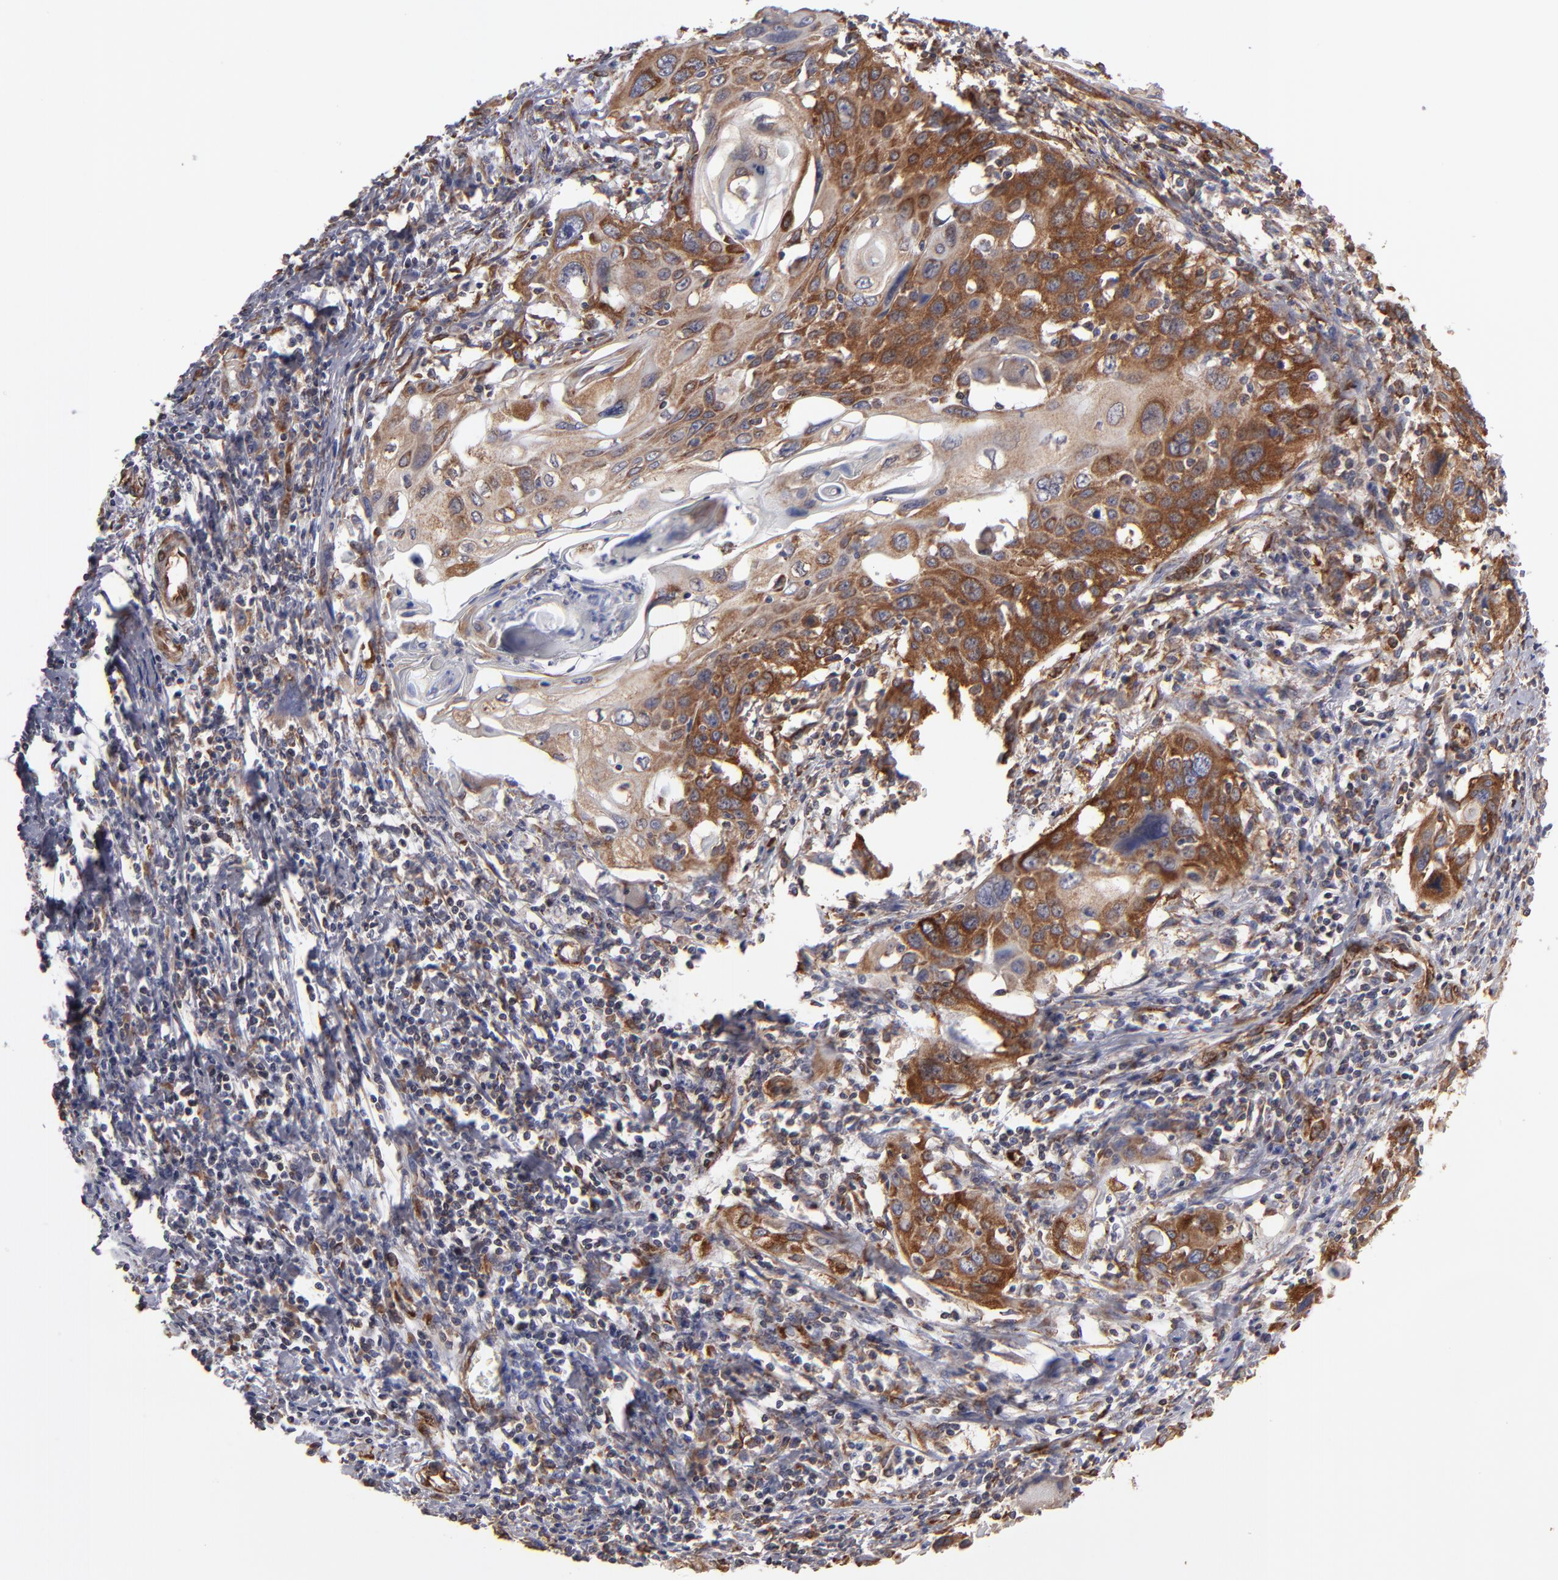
{"staining": {"intensity": "moderate", "quantity": ">75%", "location": "cytoplasmic/membranous"}, "tissue": "cervical cancer", "cell_type": "Tumor cells", "image_type": "cancer", "snomed": [{"axis": "morphology", "description": "Squamous cell carcinoma, NOS"}, {"axis": "topography", "description": "Cervix"}], "caption": "Protein positivity by IHC reveals moderate cytoplasmic/membranous staining in about >75% of tumor cells in cervical cancer.", "gene": "KTN1", "patient": {"sex": "female", "age": 54}}